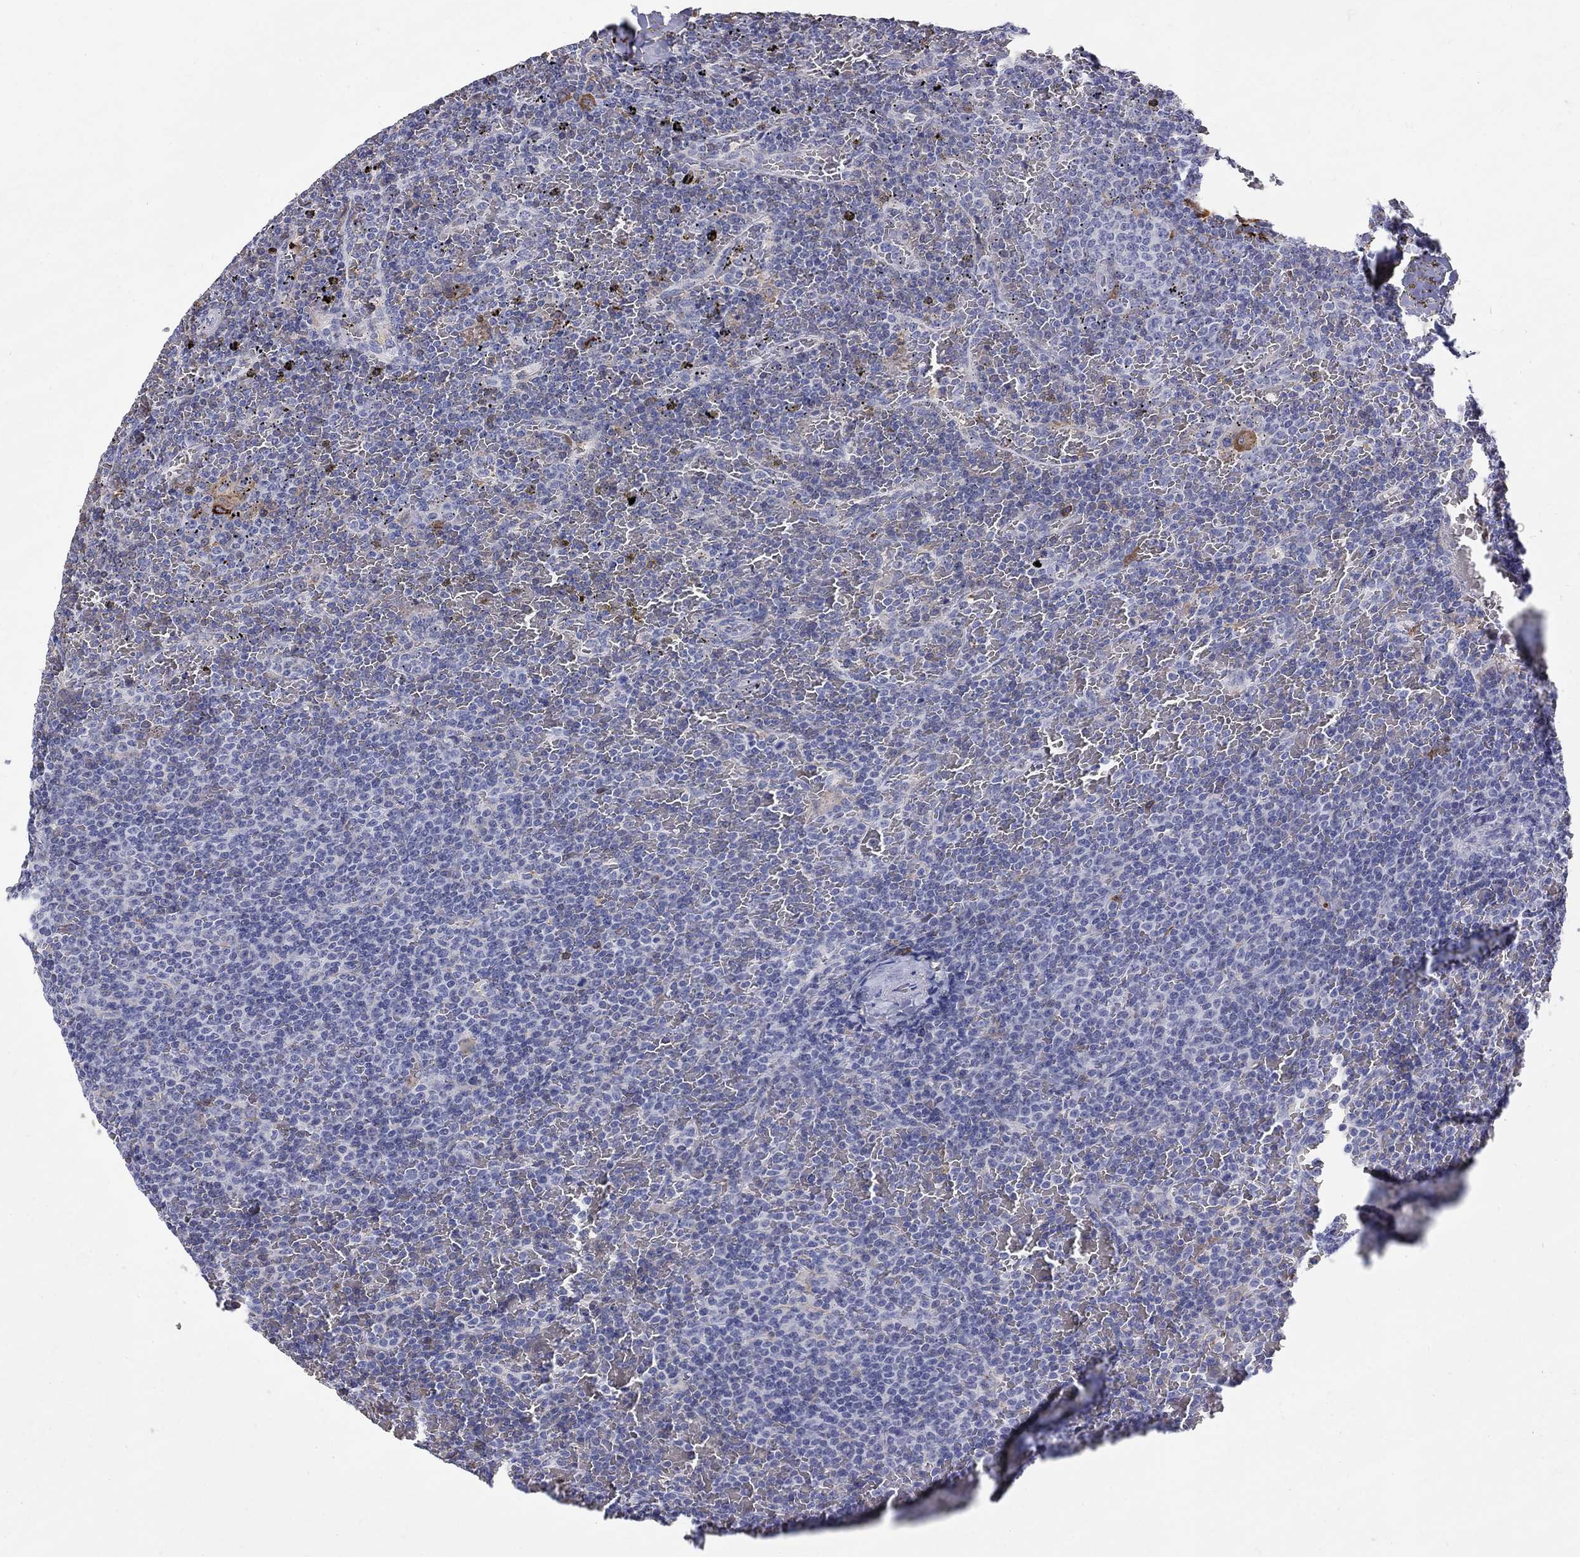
{"staining": {"intensity": "negative", "quantity": "none", "location": "none"}, "tissue": "lymphoma", "cell_type": "Tumor cells", "image_type": "cancer", "snomed": [{"axis": "morphology", "description": "Malignant lymphoma, non-Hodgkin's type, Low grade"}, {"axis": "topography", "description": "Spleen"}], "caption": "High power microscopy micrograph of an immunohistochemistry (IHC) micrograph of lymphoma, revealing no significant expression in tumor cells.", "gene": "AGER", "patient": {"sex": "female", "age": 77}}